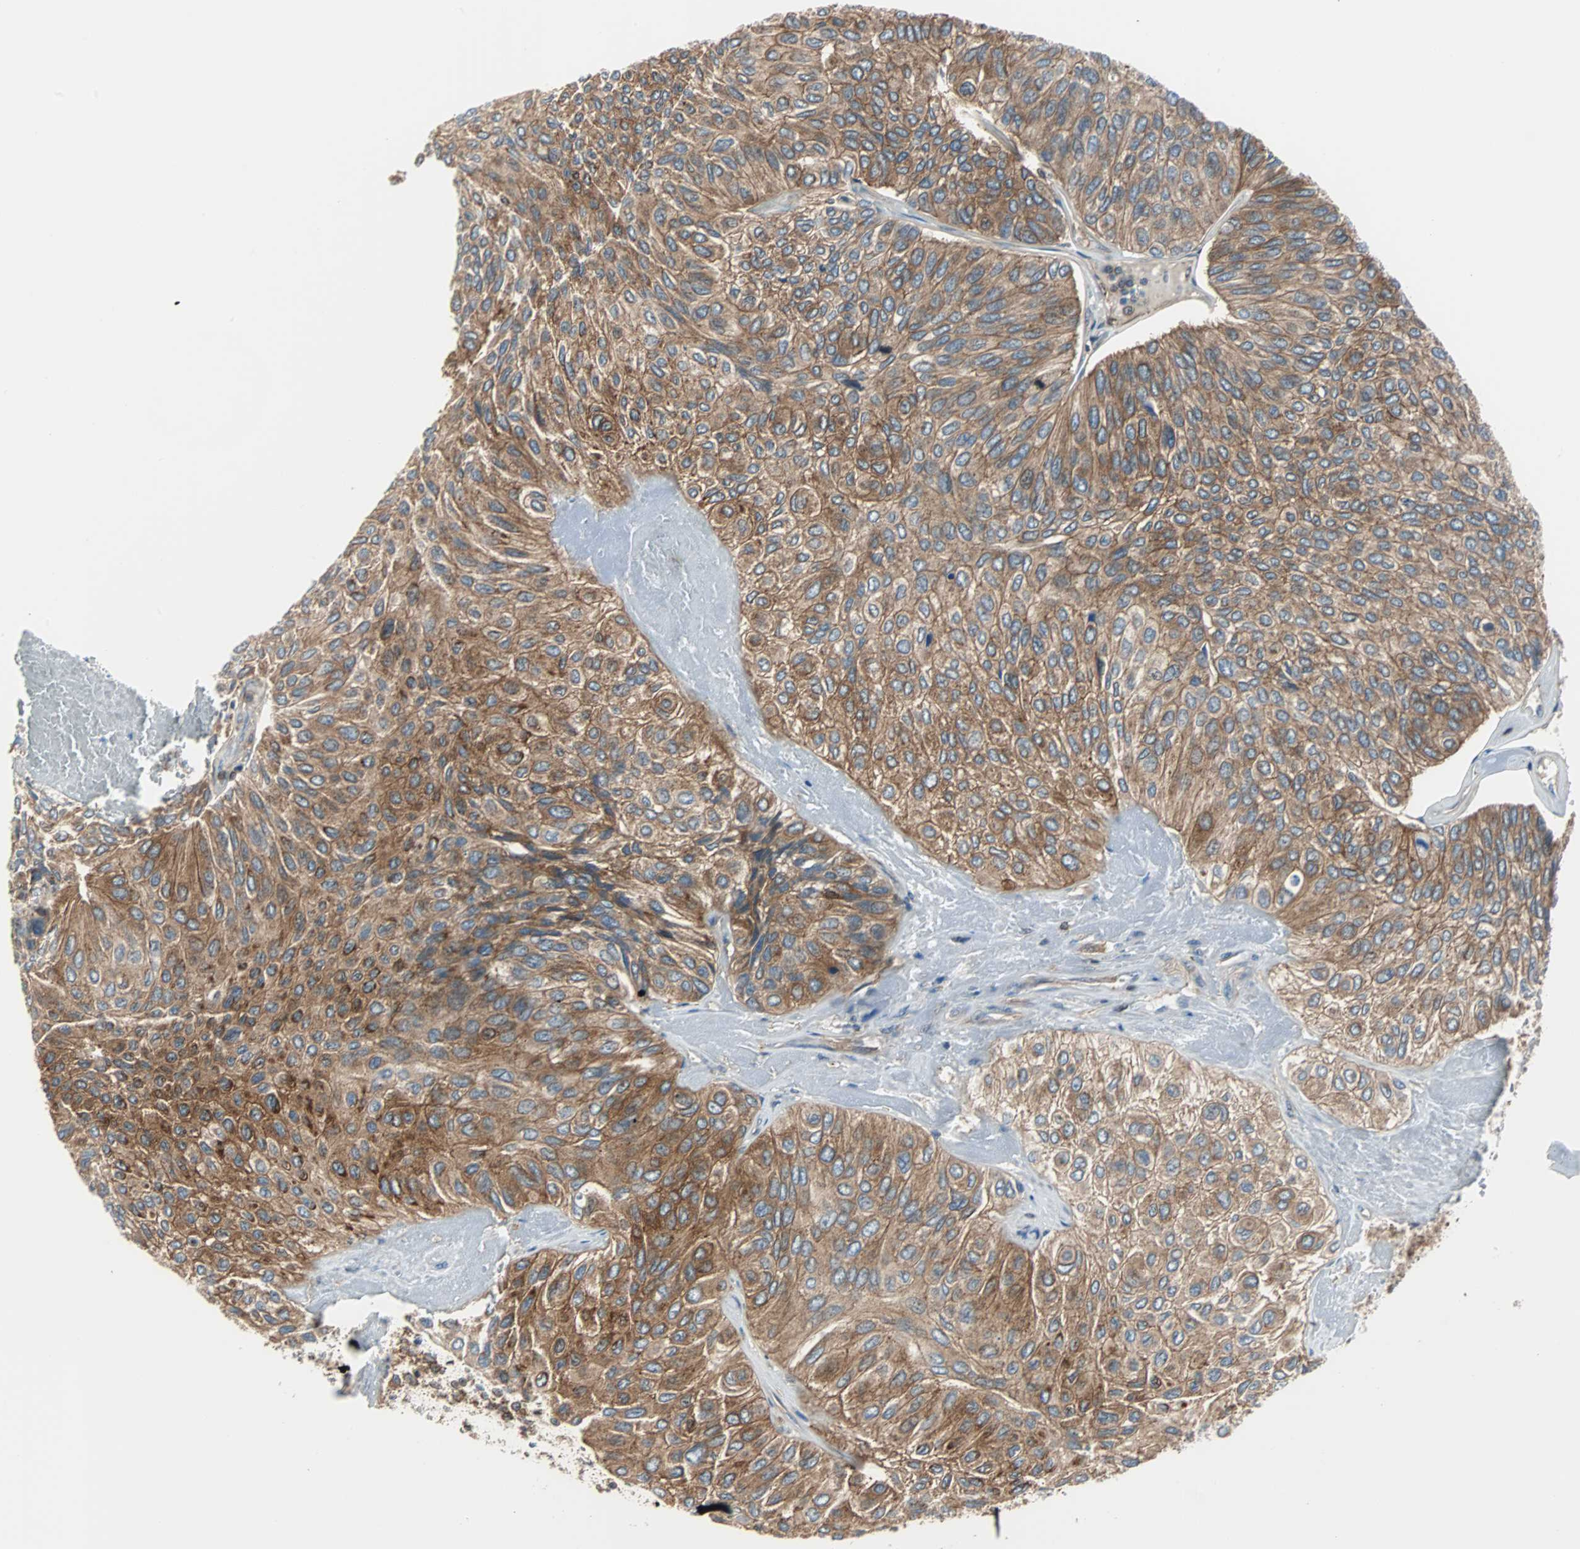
{"staining": {"intensity": "moderate", "quantity": ">75%", "location": "cytoplasmic/membranous"}, "tissue": "urothelial cancer", "cell_type": "Tumor cells", "image_type": "cancer", "snomed": [{"axis": "morphology", "description": "Urothelial carcinoma, High grade"}, {"axis": "topography", "description": "Urinary bladder"}], "caption": "This is an image of immunohistochemistry staining of urothelial cancer, which shows moderate positivity in the cytoplasmic/membranous of tumor cells.", "gene": "RELA", "patient": {"sex": "male", "age": 66}}